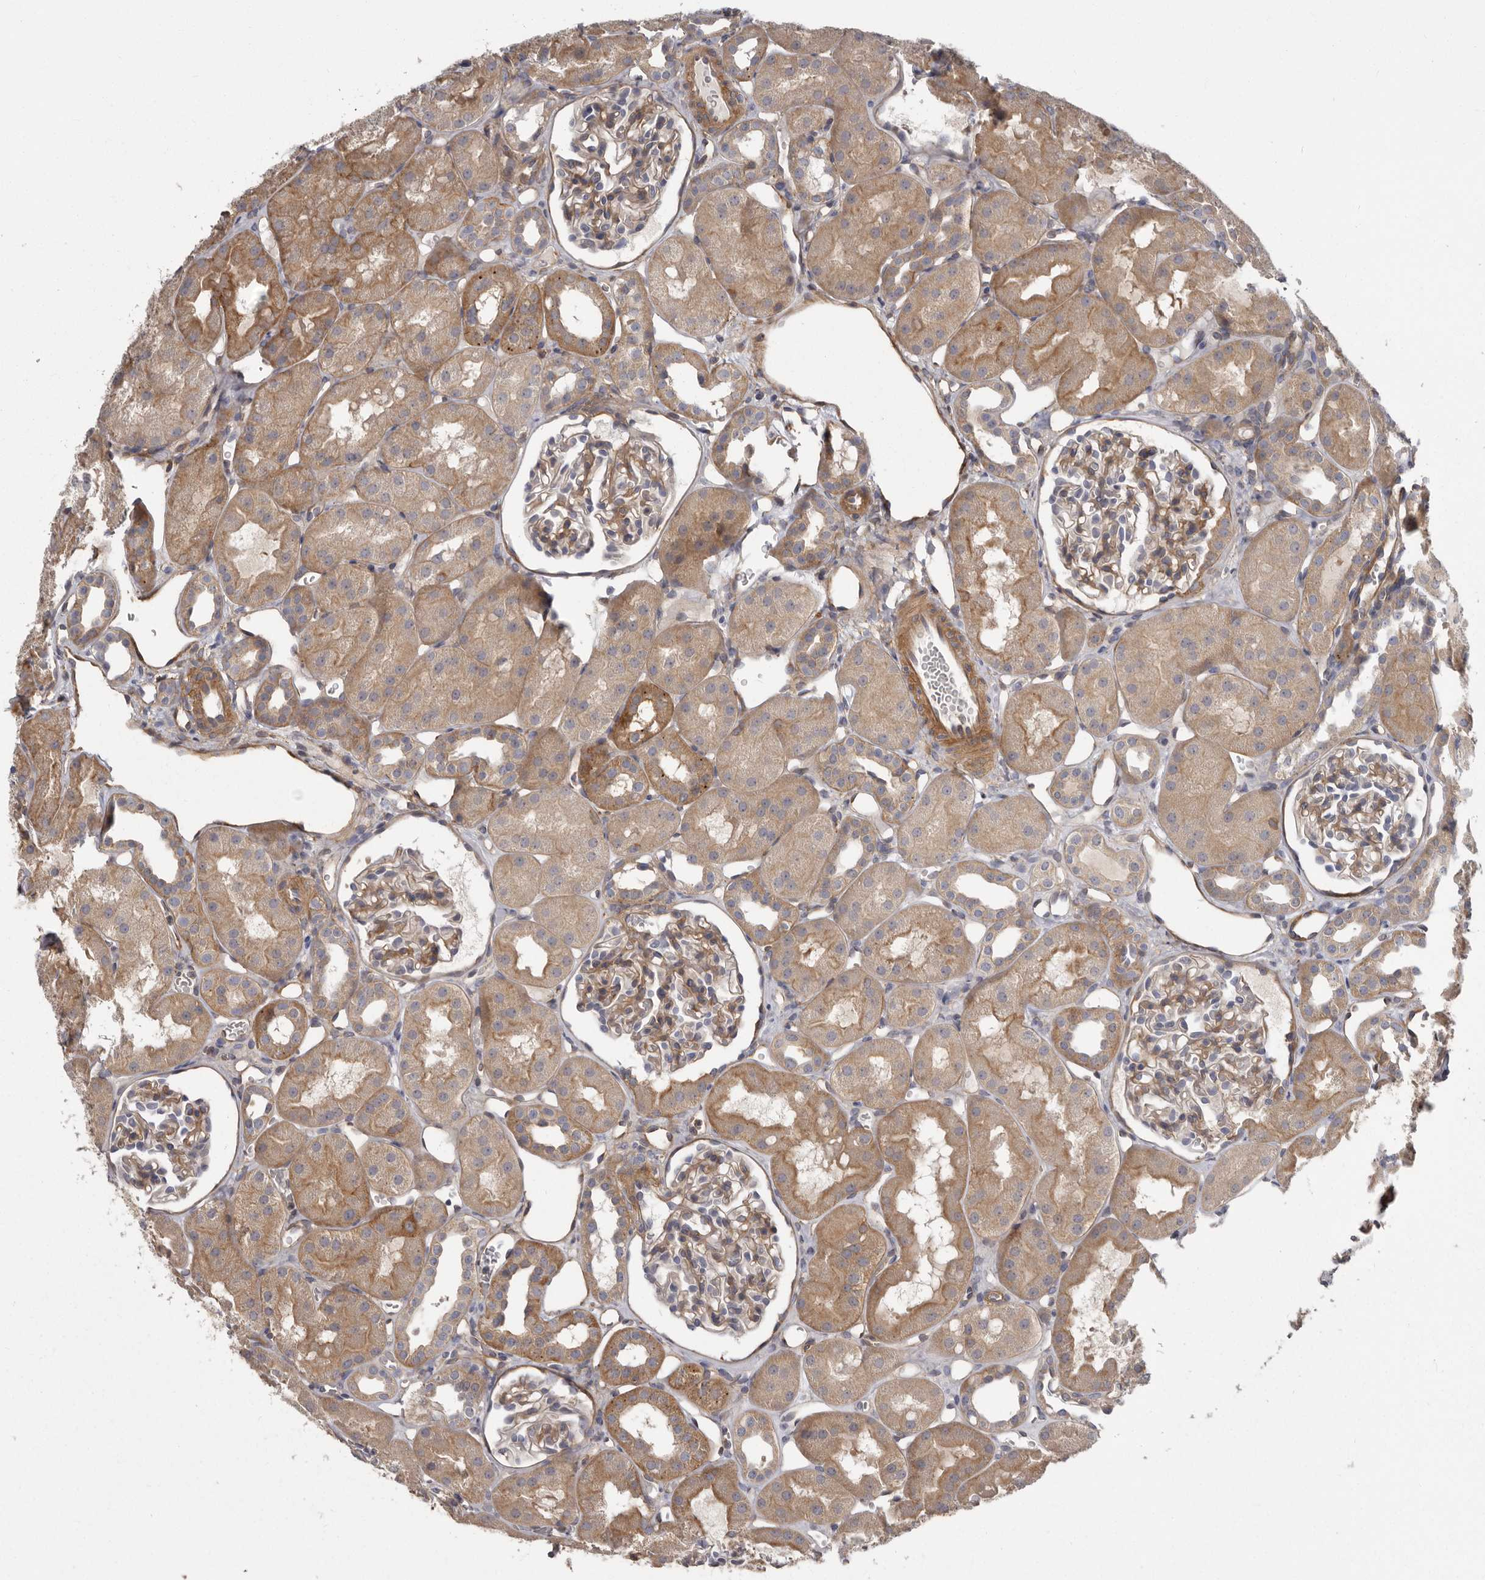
{"staining": {"intensity": "moderate", "quantity": ">75%", "location": "cytoplasmic/membranous"}, "tissue": "kidney", "cell_type": "Cells in glomeruli", "image_type": "normal", "snomed": [{"axis": "morphology", "description": "Normal tissue, NOS"}, {"axis": "topography", "description": "Kidney"}], "caption": "Kidney stained with immunohistochemistry (IHC) shows moderate cytoplasmic/membranous staining in about >75% of cells in glomeruli.", "gene": "ENAH", "patient": {"sex": "male", "age": 16}}